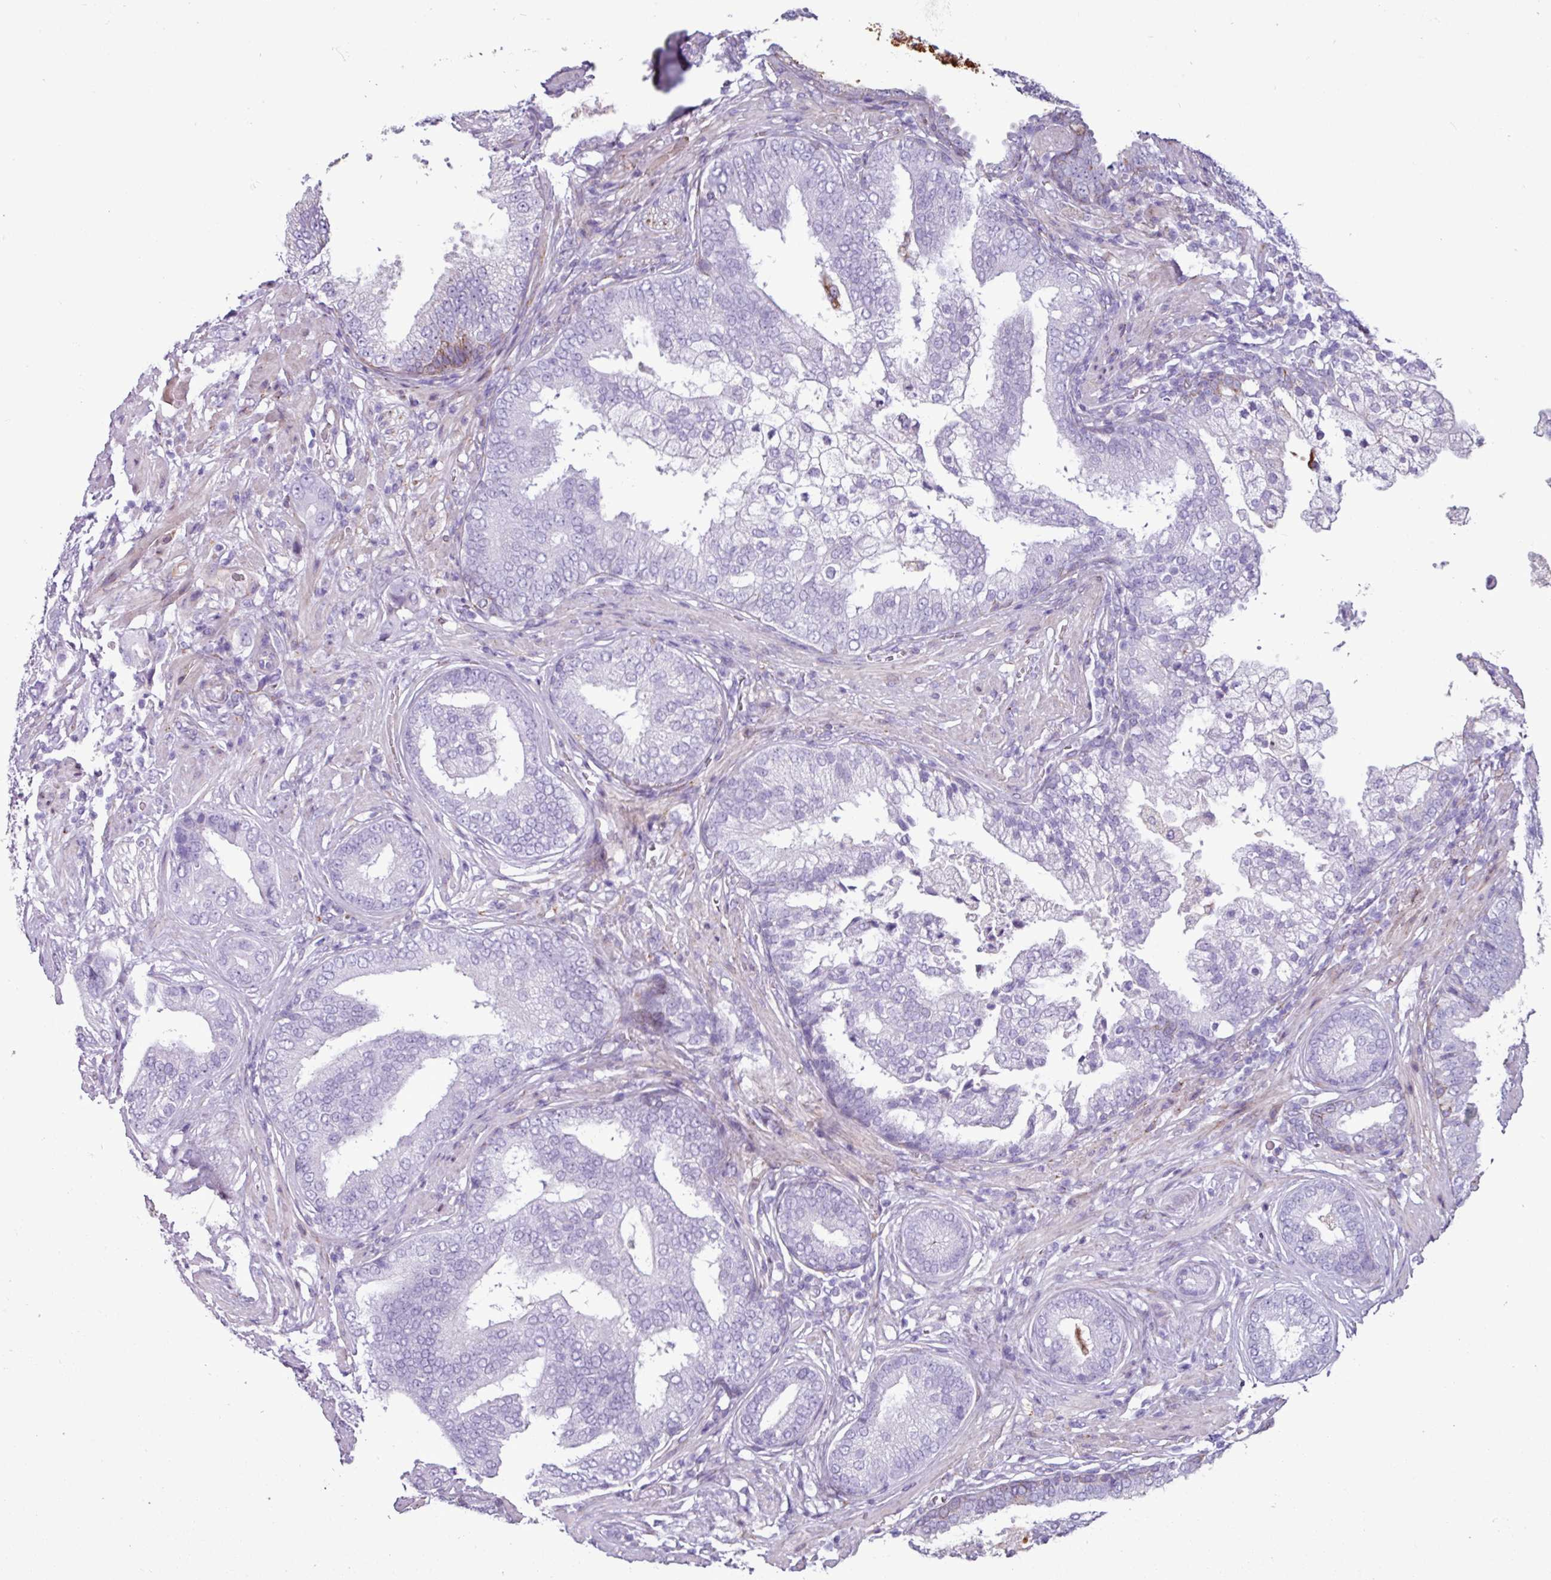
{"staining": {"intensity": "negative", "quantity": "none", "location": "none"}, "tissue": "prostate cancer", "cell_type": "Tumor cells", "image_type": "cancer", "snomed": [{"axis": "morphology", "description": "Adenocarcinoma, High grade"}, {"axis": "topography", "description": "Prostate"}], "caption": "DAB (3,3'-diaminobenzidine) immunohistochemical staining of prostate cancer (high-grade adenocarcinoma) shows no significant expression in tumor cells.", "gene": "PPP1R35", "patient": {"sex": "male", "age": 55}}